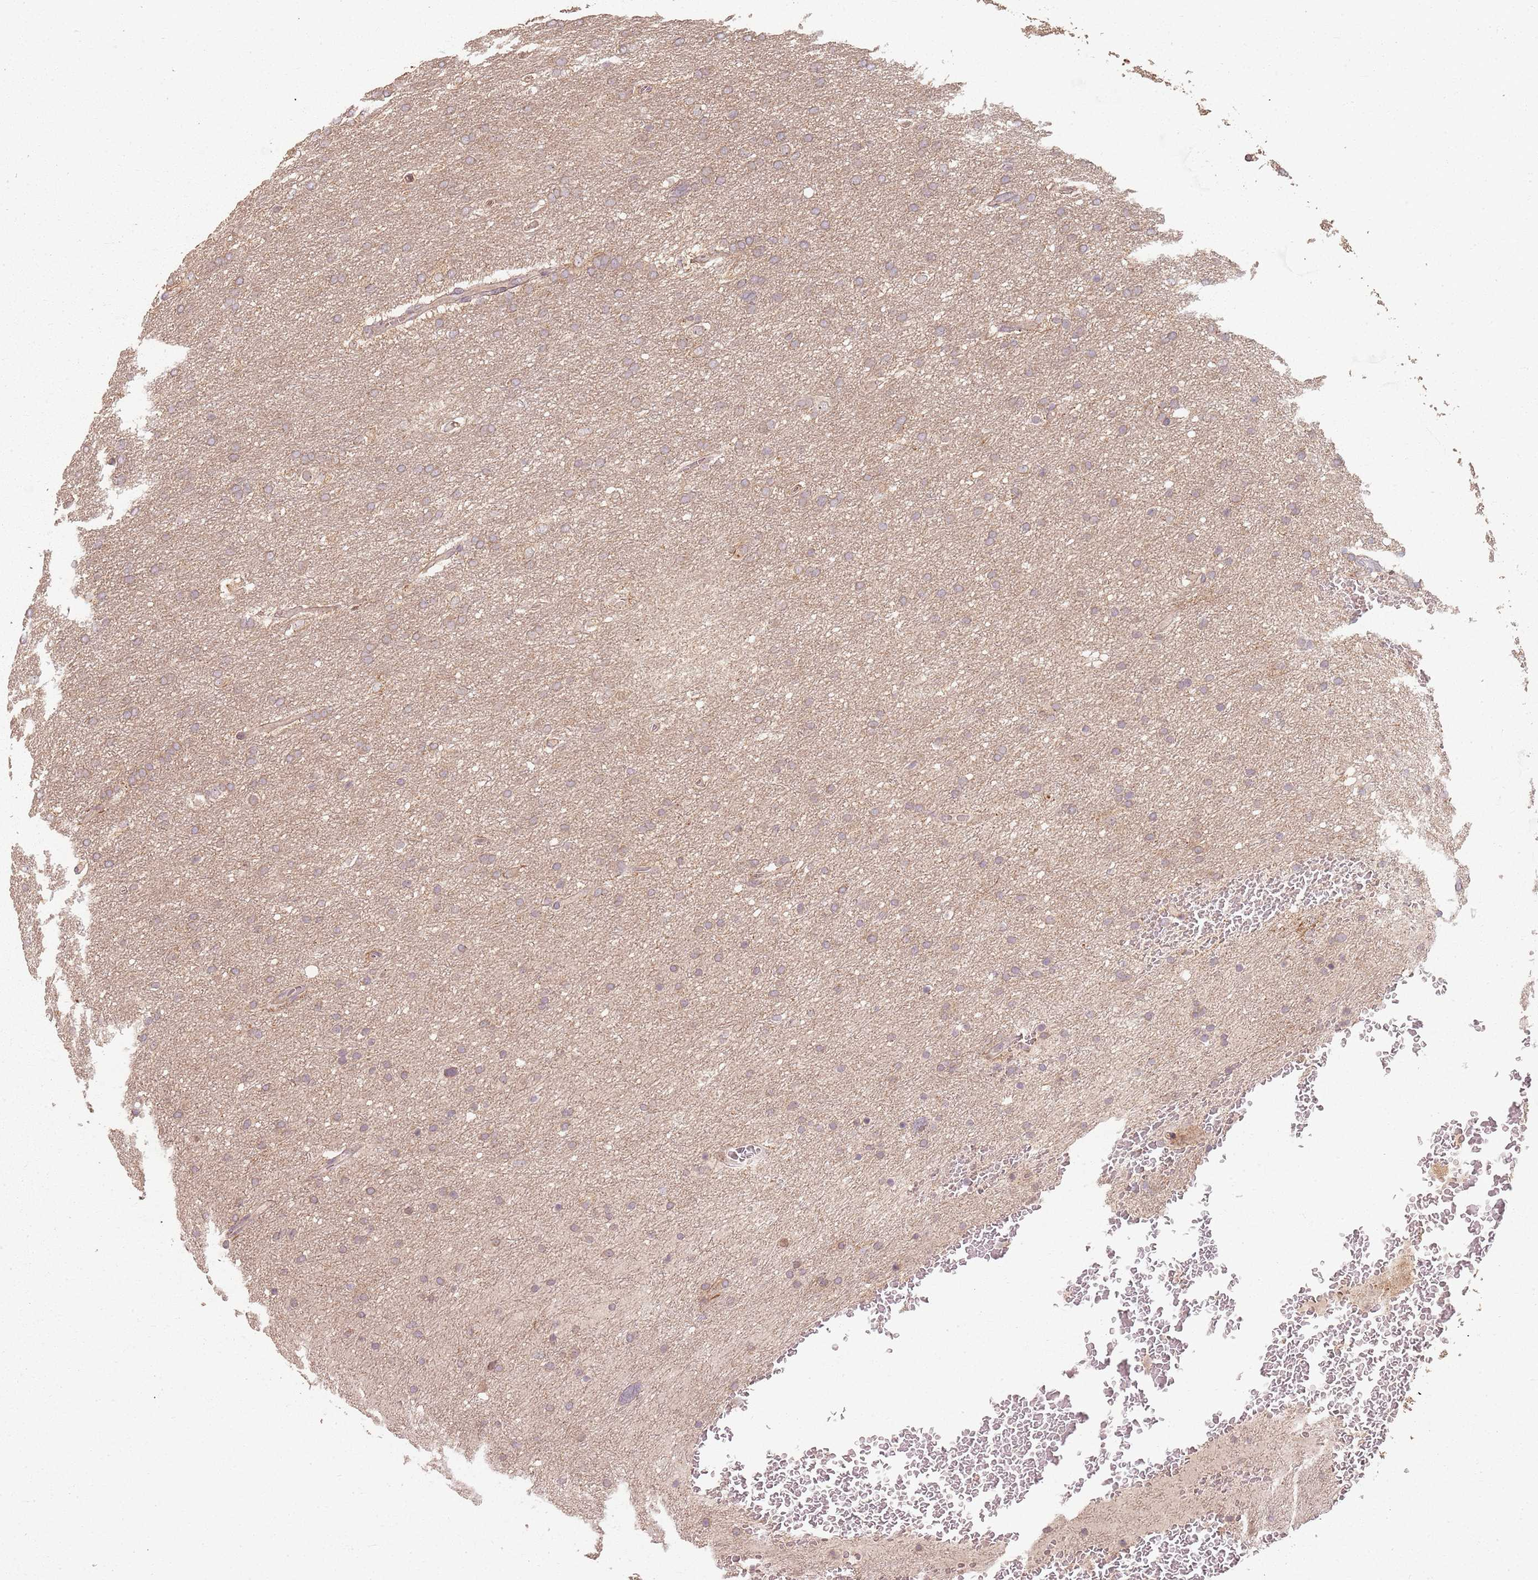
{"staining": {"intensity": "weak", "quantity": ">75%", "location": "cytoplasmic/membranous"}, "tissue": "glioma", "cell_type": "Tumor cells", "image_type": "cancer", "snomed": [{"axis": "morphology", "description": "Glioma, malignant, High grade"}, {"axis": "topography", "description": "Cerebral cortex"}], "caption": "The photomicrograph displays staining of malignant glioma (high-grade), revealing weak cytoplasmic/membranous protein positivity (brown color) within tumor cells. The staining is performed using DAB (3,3'-diaminobenzidine) brown chromogen to label protein expression. The nuclei are counter-stained blue using hematoxylin.", "gene": "CCDC168", "patient": {"sex": "female", "age": 36}}